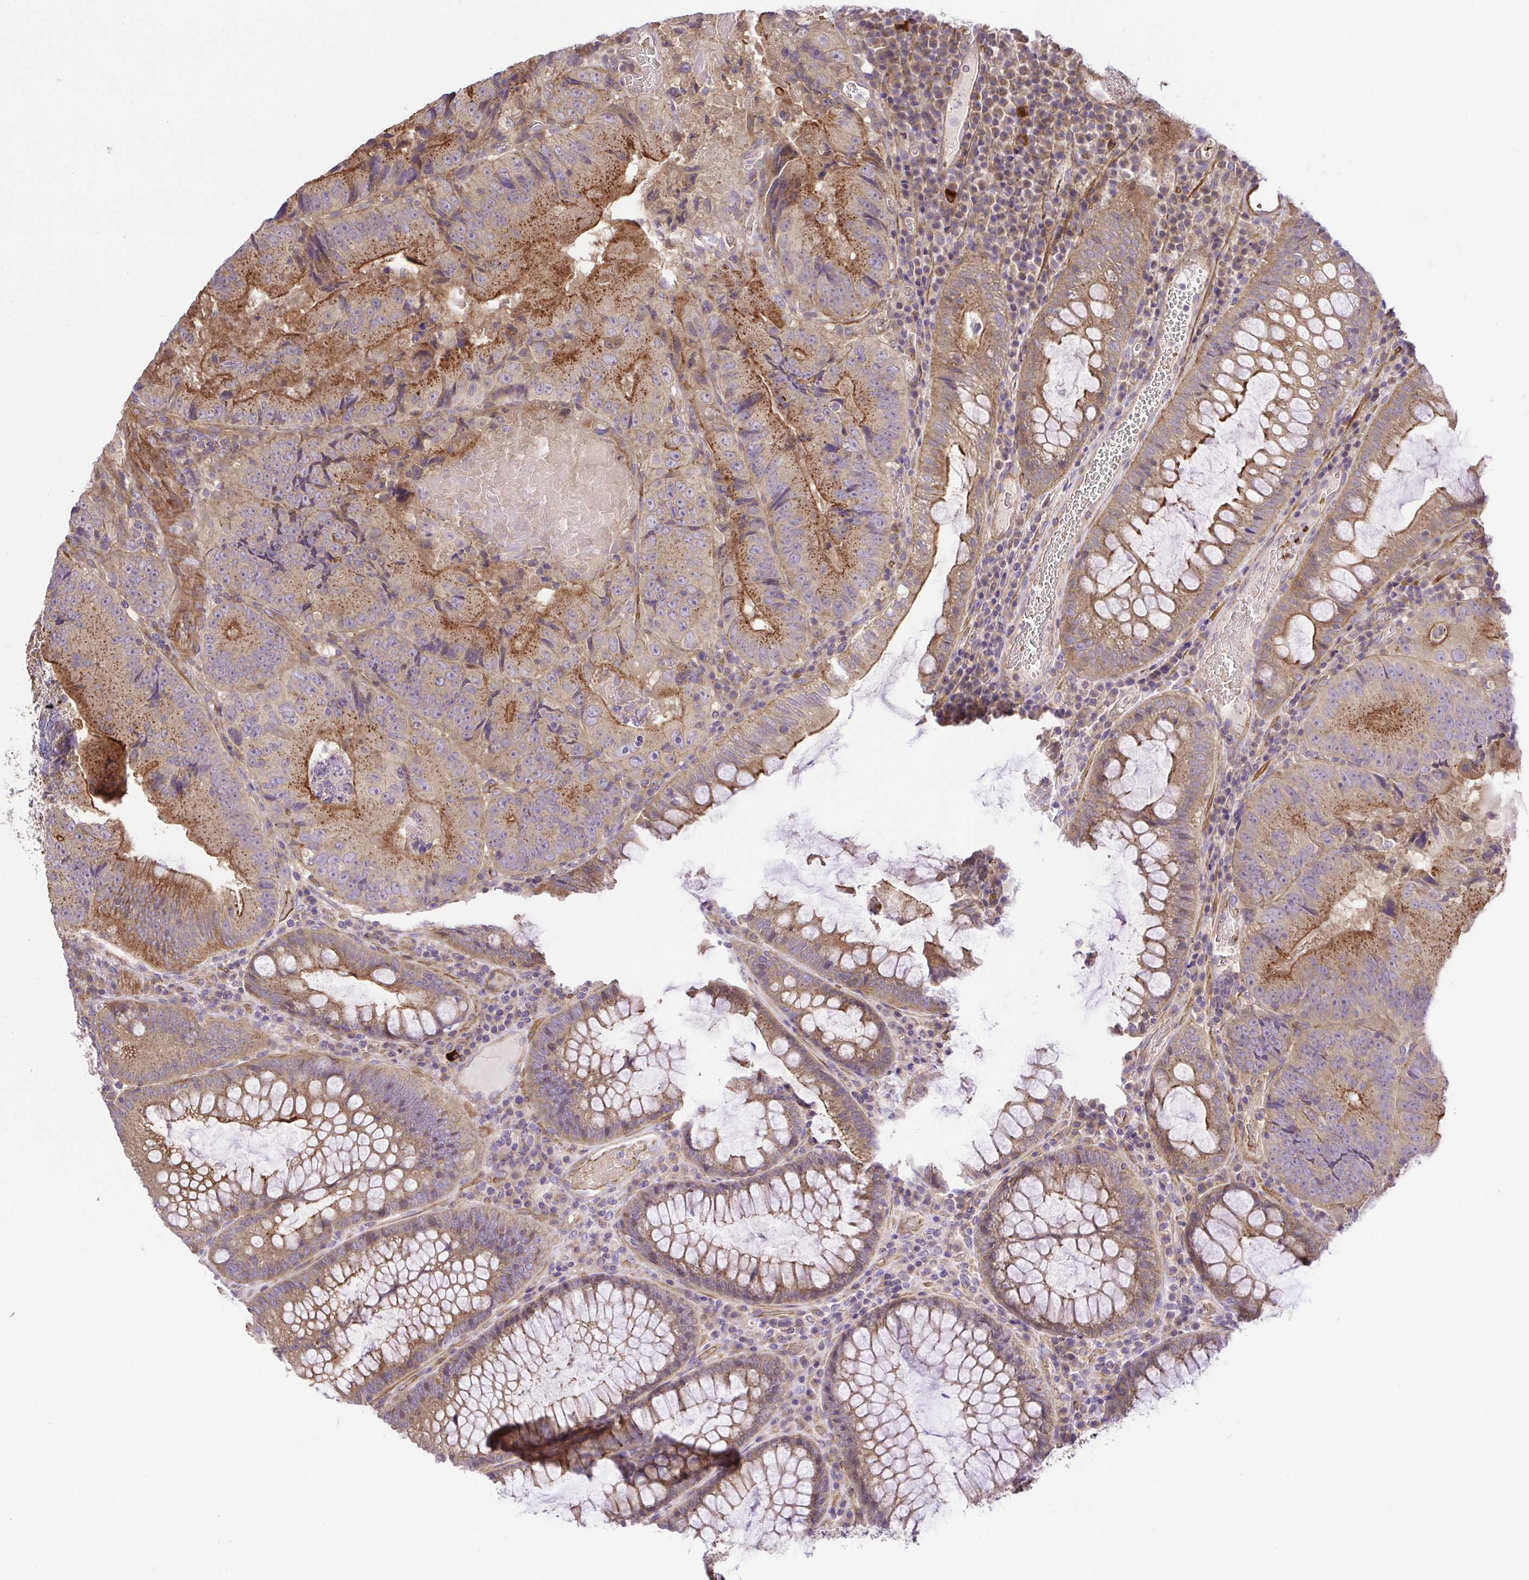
{"staining": {"intensity": "moderate", "quantity": "25%-75%", "location": "cytoplasmic/membranous"}, "tissue": "colorectal cancer", "cell_type": "Tumor cells", "image_type": "cancer", "snomed": [{"axis": "morphology", "description": "Adenocarcinoma, NOS"}, {"axis": "topography", "description": "Colon"}], "caption": "Immunohistochemical staining of human colorectal adenocarcinoma shows medium levels of moderate cytoplasmic/membranous positivity in approximately 25%-75% of tumor cells.", "gene": "IDE", "patient": {"sex": "female", "age": 86}}